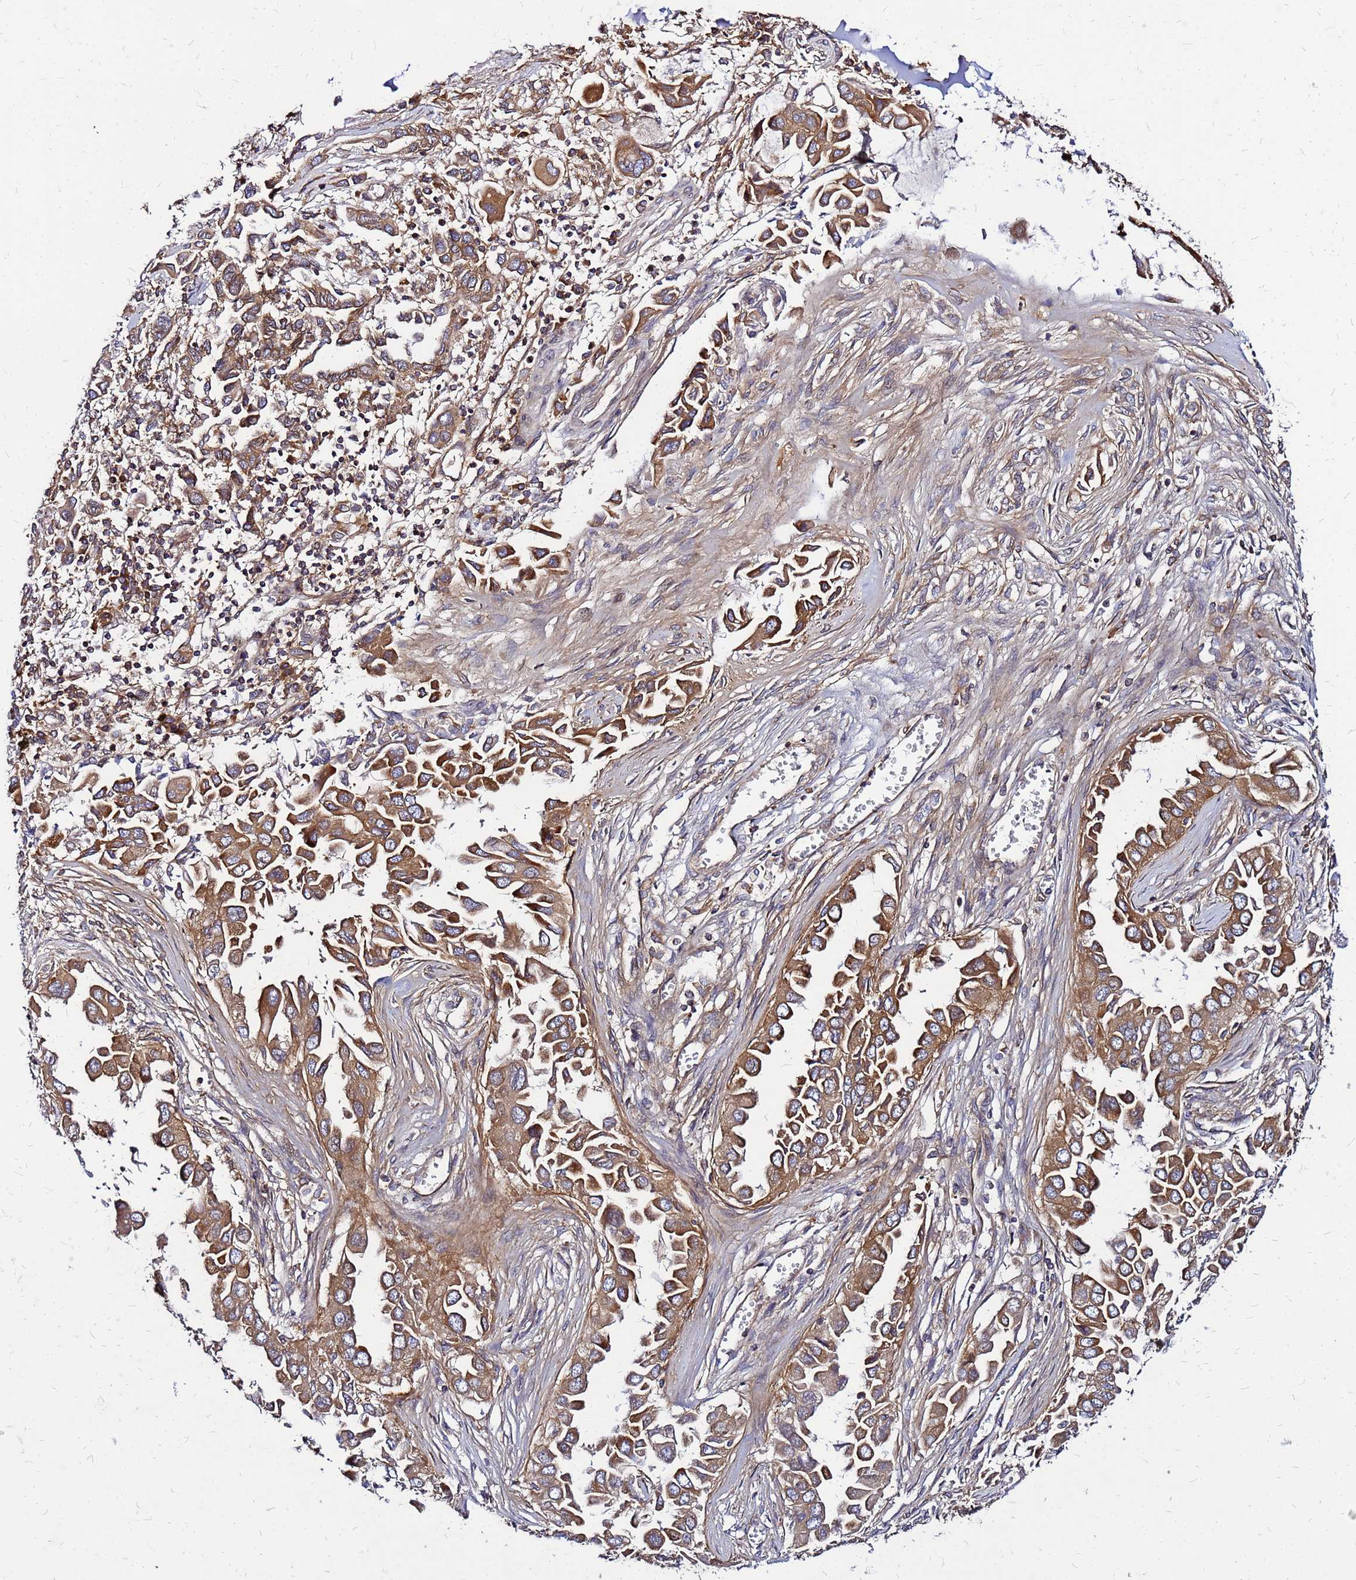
{"staining": {"intensity": "moderate", "quantity": ">75%", "location": "cytoplasmic/membranous"}, "tissue": "lung cancer", "cell_type": "Tumor cells", "image_type": "cancer", "snomed": [{"axis": "morphology", "description": "Adenocarcinoma, NOS"}, {"axis": "topography", "description": "Lung"}], "caption": "A photomicrograph showing moderate cytoplasmic/membranous positivity in approximately >75% of tumor cells in adenocarcinoma (lung), as visualized by brown immunohistochemical staining.", "gene": "CYBC1", "patient": {"sex": "female", "age": 76}}